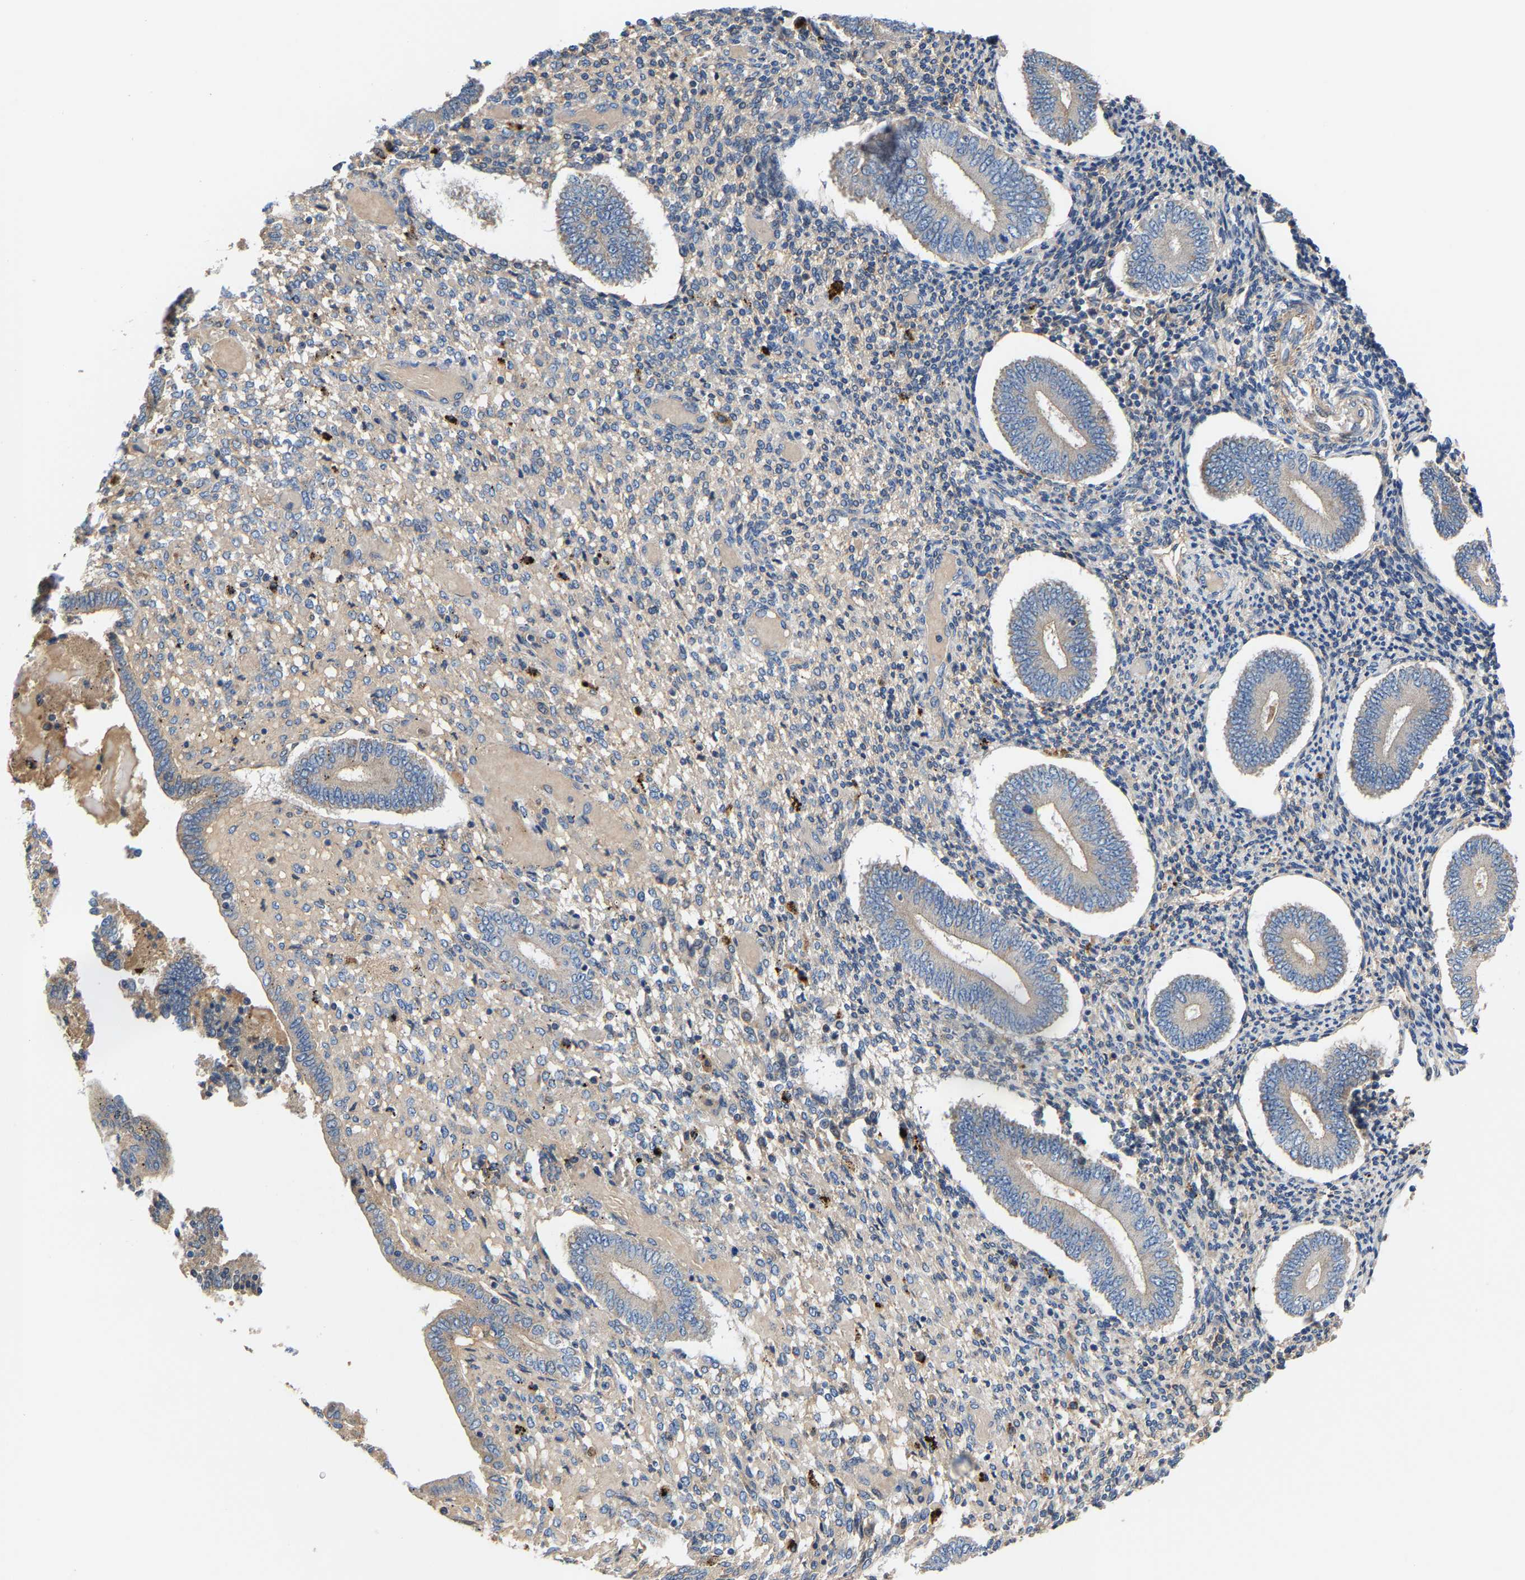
{"staining": {"intensity": "negative", "quantity": "none", "location": "none"}, "tissue": "endometrium", "cell_type": "Cells in endometrial stroma", "image_type": "normal", "snomed": [{"axis": "morphology", "description": "Normal tissue, NOS"}, {"axis": "topography", "description": "Endometrium"}], "caption": "An IHC image of benign endometrium is shown. There is no staining in cells in endometrial stroma of endometrium.", "gene": "CCDC171", "patient": {"sex": "female", "age": 42}}